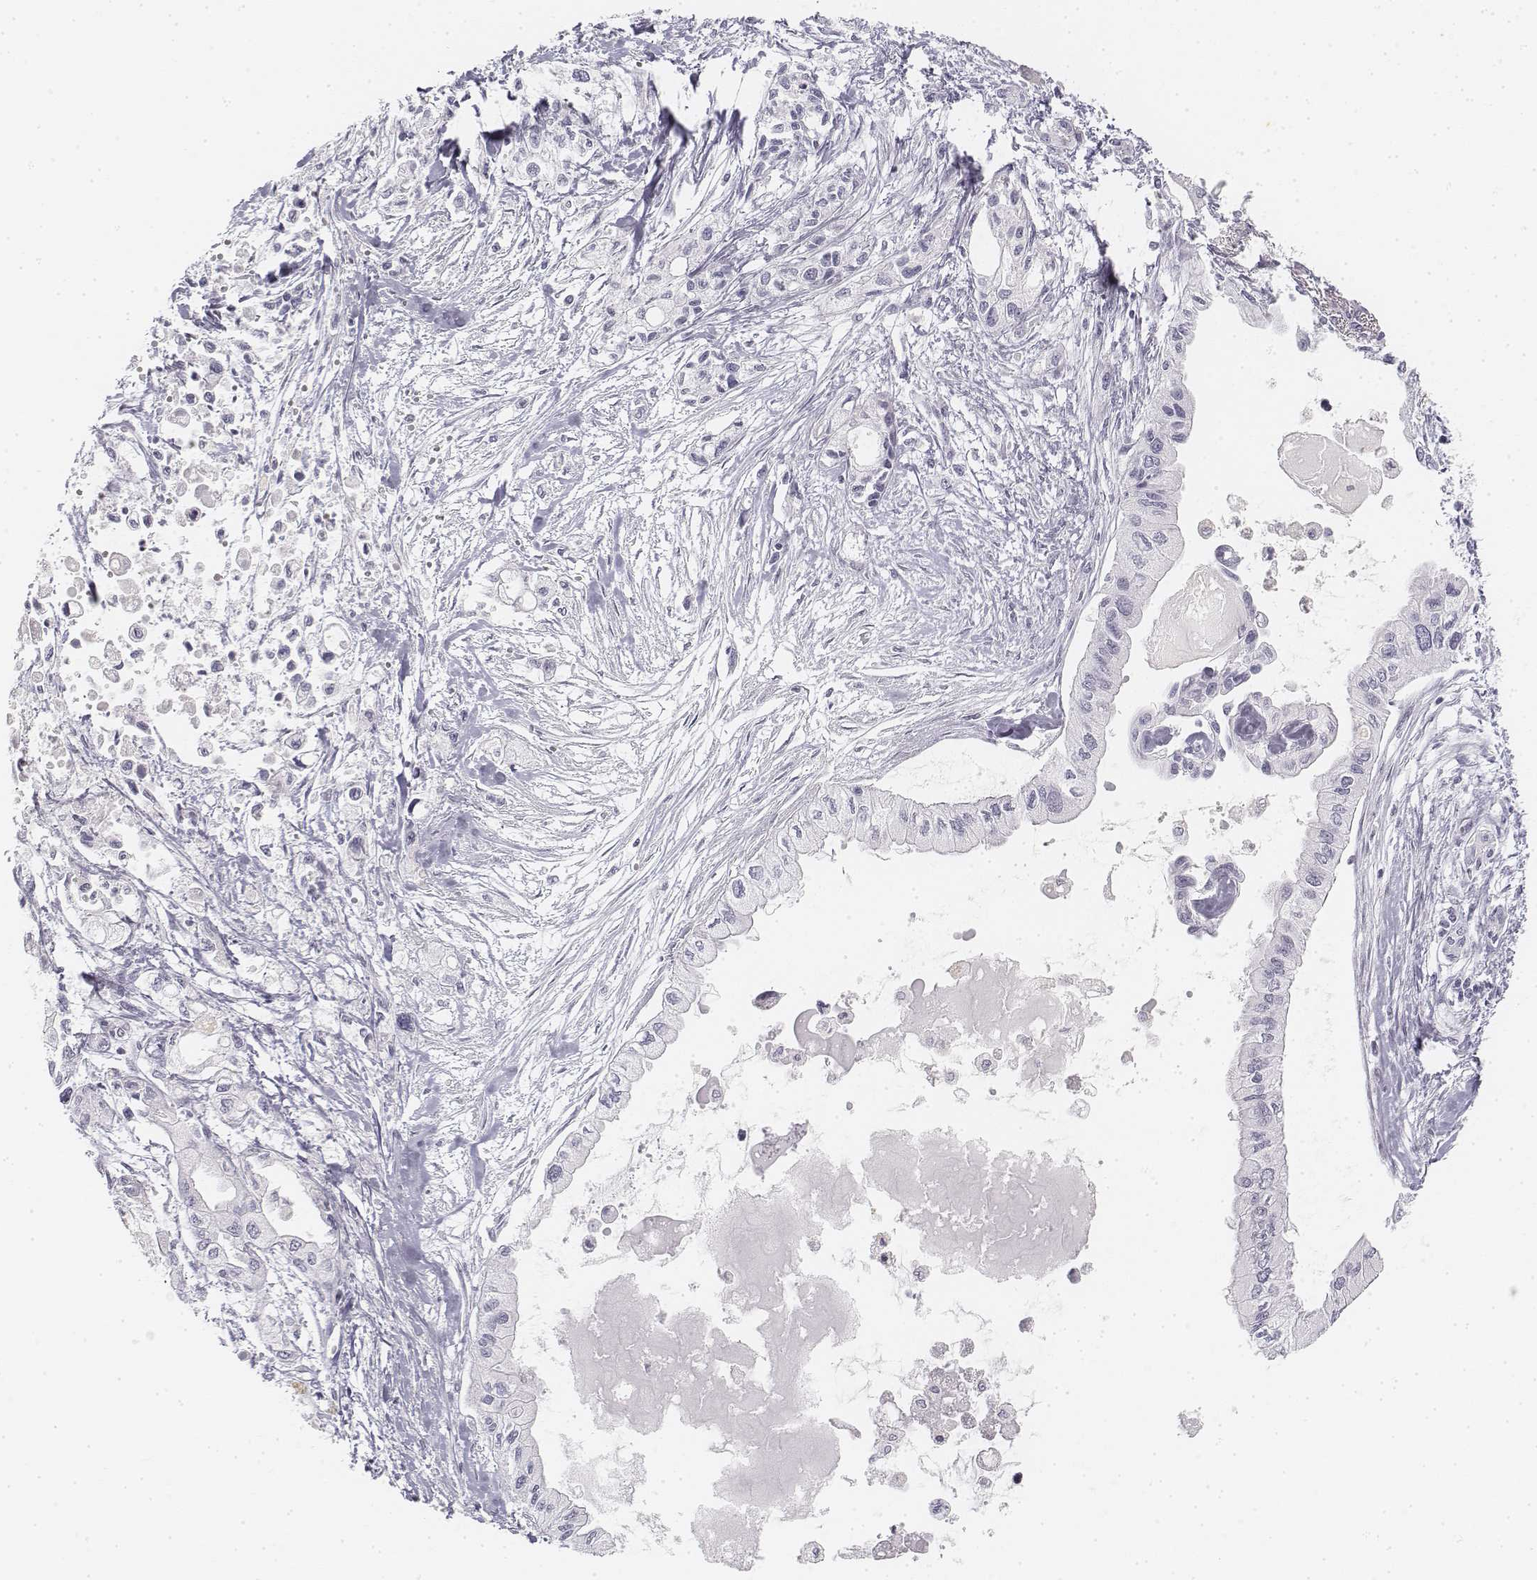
{"staining": {"intensity": "negative", "quantity": "none", "location": "none"}, "tissue": "pancreatic cancer", "cell_type": "Tumor cells", "image_type": "cancer", "snomed": [{"axis": "morphology", "description": "Adenocarcinoma, NOS"}, {"axis": "topography", "description": "Pancreas"}], "caption": "The immunohistochemistry (IHC) histopathology image has no significant positivity in tumor cells of pancreatic cancer tissue.", "gene": "KRT25", "patient": {"sex": "female", "age": 61}}